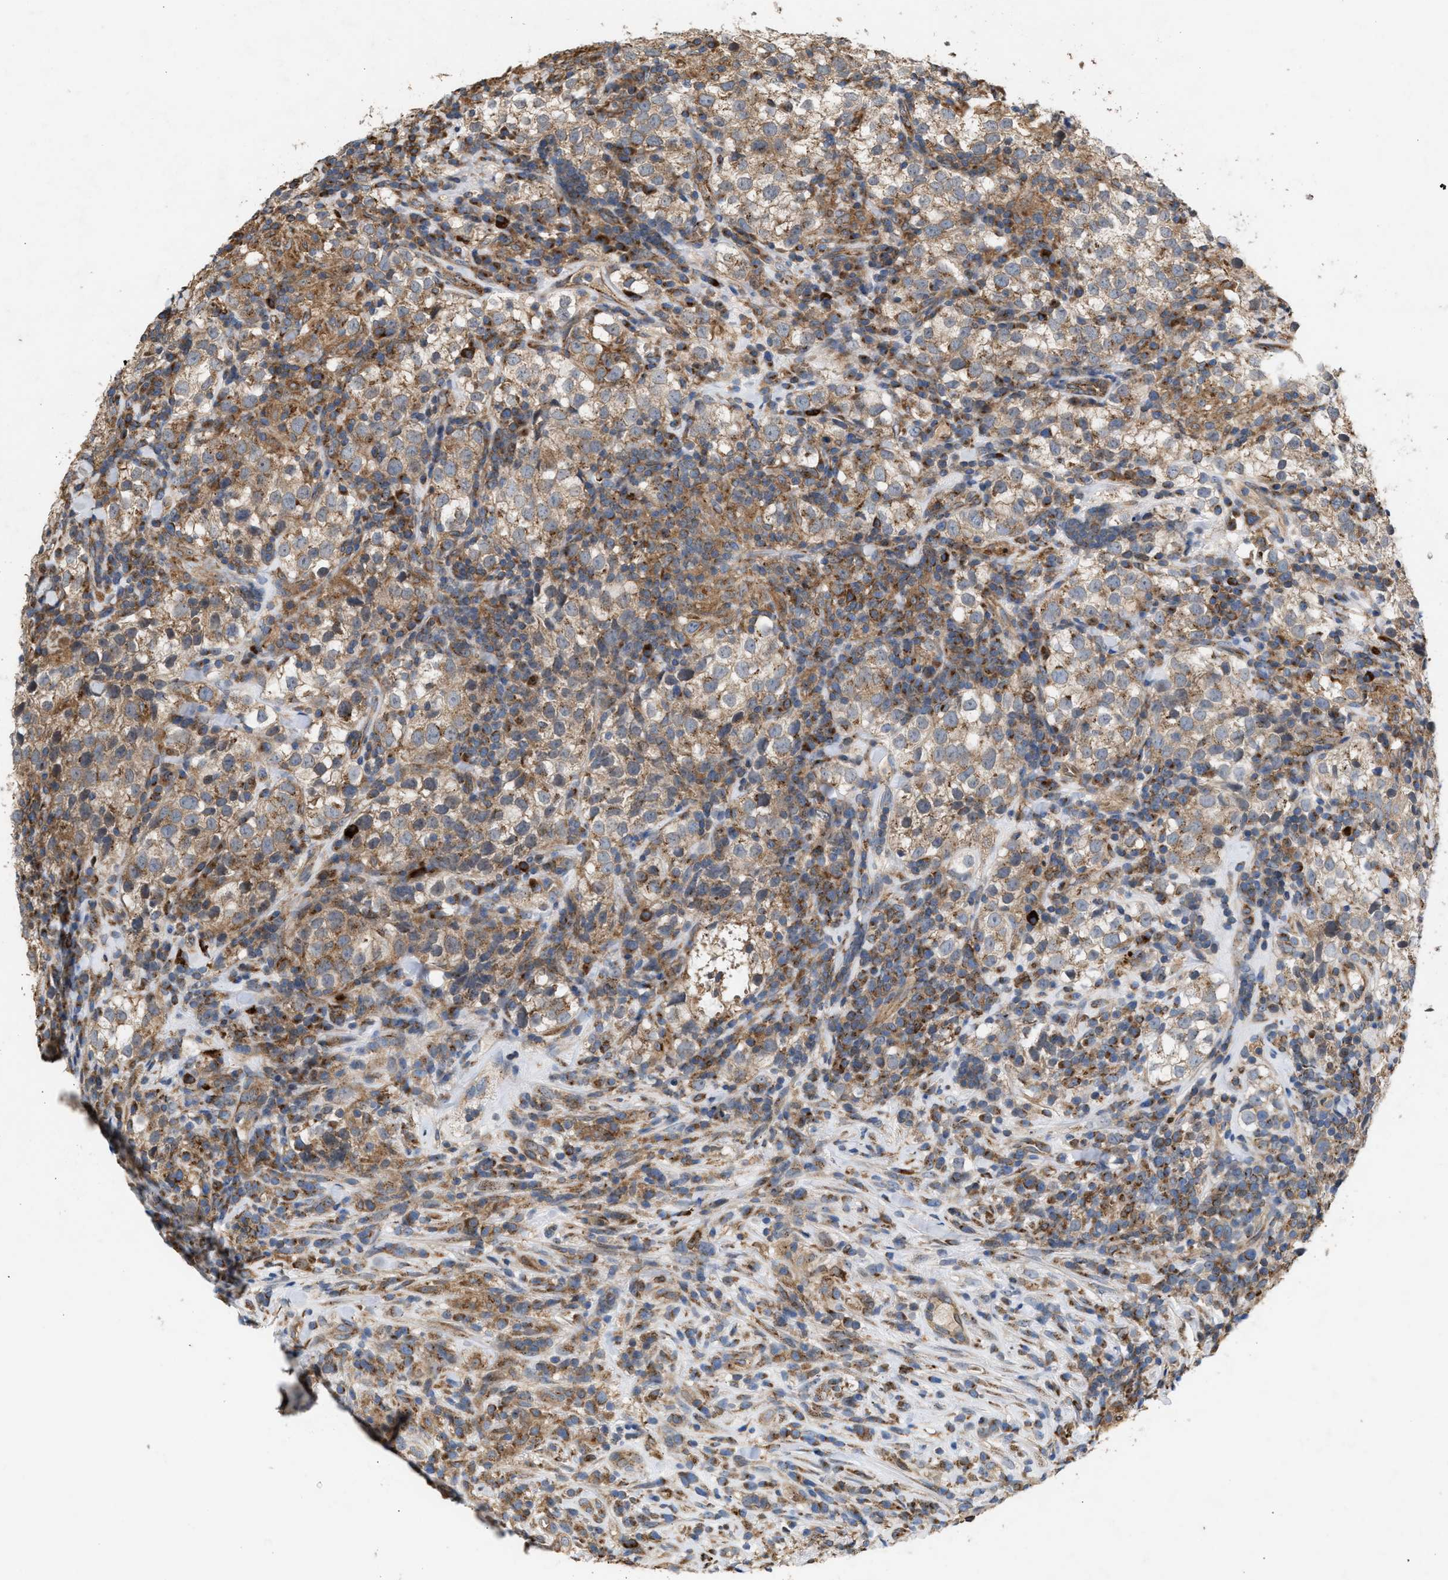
{"staining": {"intensity": "weak", "quantity": "25%-75%", "location": "cytoplasmic/membranous"}, "tissue": "testis cancer", "cell_type": "Tumor cells", "image_type": "cancer", "snomed": [{"axis": "morphology", "description": "Seminoma, NOS"}, {"axis": "morphology", "description": "Carcinoma, Embryonal, NOS"}, {"axis": "topography", "description": "Testis"}], "caption": "About 25%-75% of tumor cells in testis cancer (embryonal carcinoma) exhibit weak cytoplasmic/membranous protein staining as visualized by brown immunohistochemical staining.", "gene": "GCC1", "patient": {"sex": "male", "age": 36}}